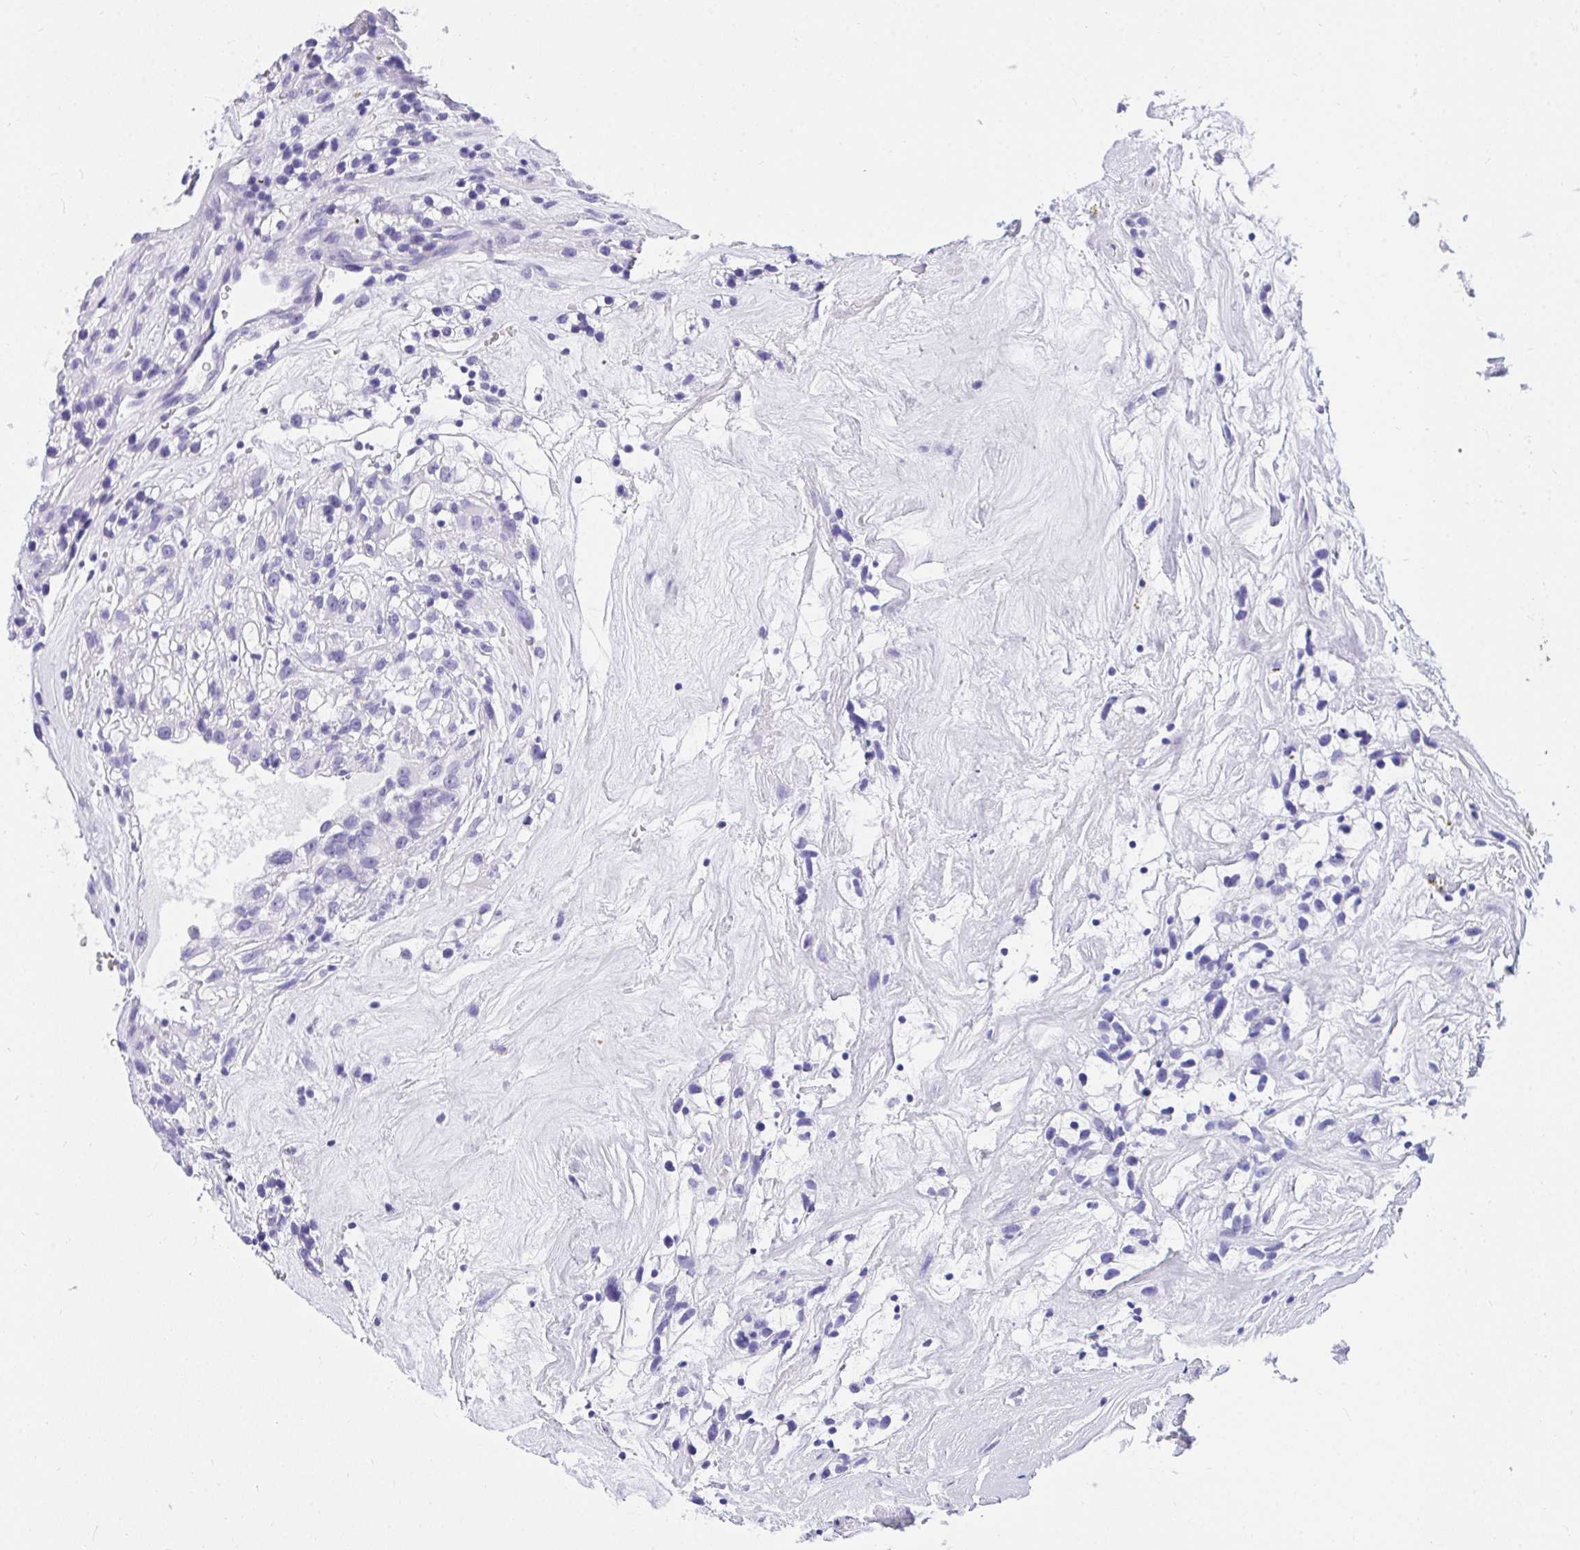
{"staining": {"intensity": "negative", "quantity": "none", "location": "none"}, "tissue": "renal cancer", "cell_type": "Tumor cells", "image_type": "cancer", "snomed": [{"axis": "morphology", "description": "Adenocarcinoma, NOS"}, {"axis": "topography", "description": "Kidney"}], "caption": "Immunohistochemical staining of renal cancer (adenocarcinoma) exhibits no significant staining in tumor cells.", "gene": "TLN2", "patient": {"sex": "female", "age": 57}}